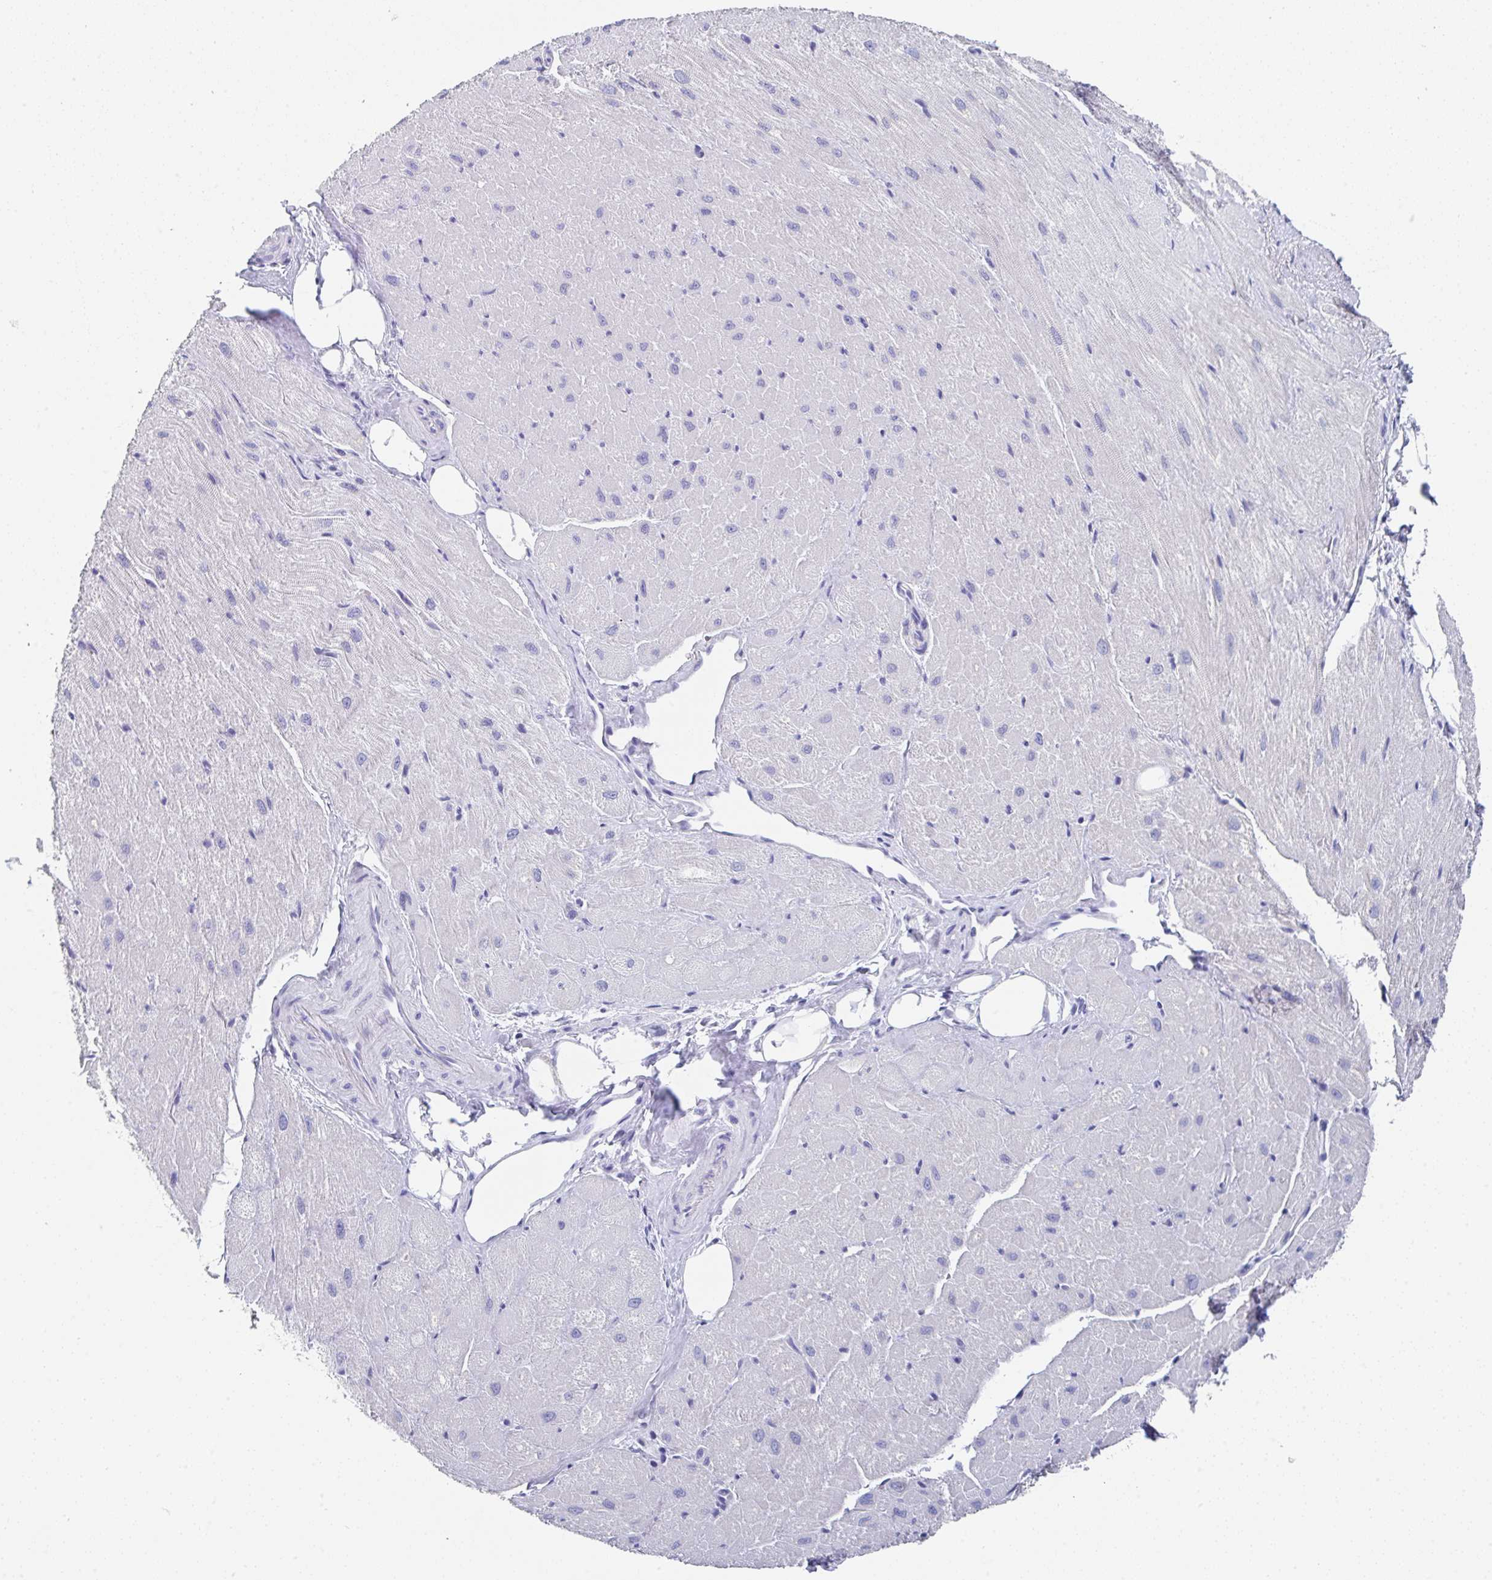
{"staining": {"intensity": "negative", "quantity": "none", "location": "none"}, "tissue": "heart muscle", "cell_type": "Cardiomyocytes", "image_type": "normal", "snomed": [{"axis": "morphology", "description": "Normal tissue, NOS"}, {"axis": "topography", "description": "Heart"}], "caption": "Immunohistochemistry micrograph of unremarkable human heart muscle stained for a protein (brown), which reveals no positivity in cardiomyocytes.", "gene": "TNFRSF8", "patient": {"sex": "male", "age": 62}}